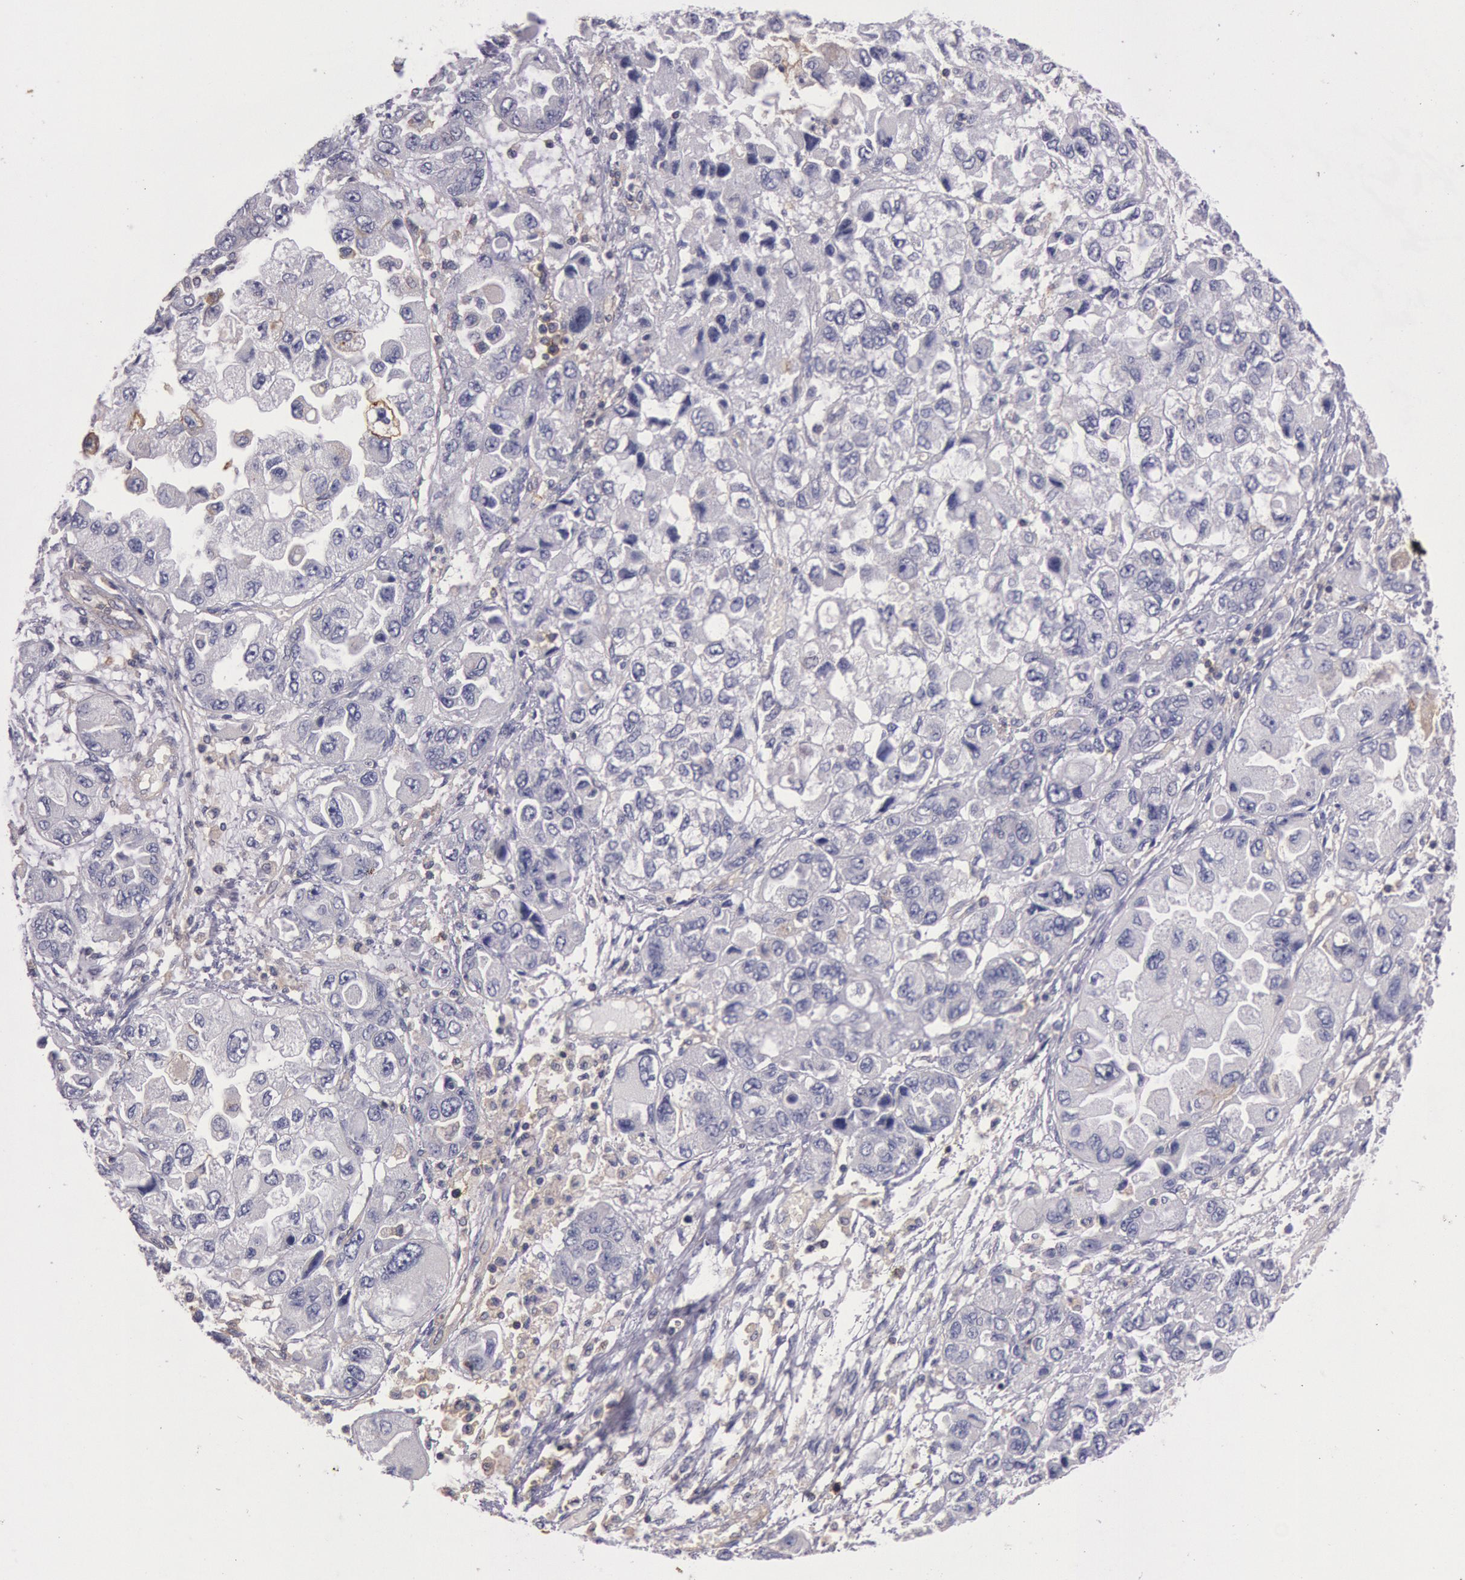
{"staining": {"intensity": "weak", "quantity": "<25%", "location": "cytoplasmic/membranous"}, "tissue": "ovarian cancer", "cell_type": "Tumor cells", "image_type": "cancer", "snomed": [{"axis": "morphology", "description": "Cystadenocarcinoma, serous, NOS"}, {"axis": "topography", "description": "Ovary"}], "caption": "DAB immunohistochemical staining of human ovarian serous cystadenocarcinoma demonstrates no significant expression in tumor cells.", "gene": "TRIB2", "patient": {"sex": "female", "age": 84}}